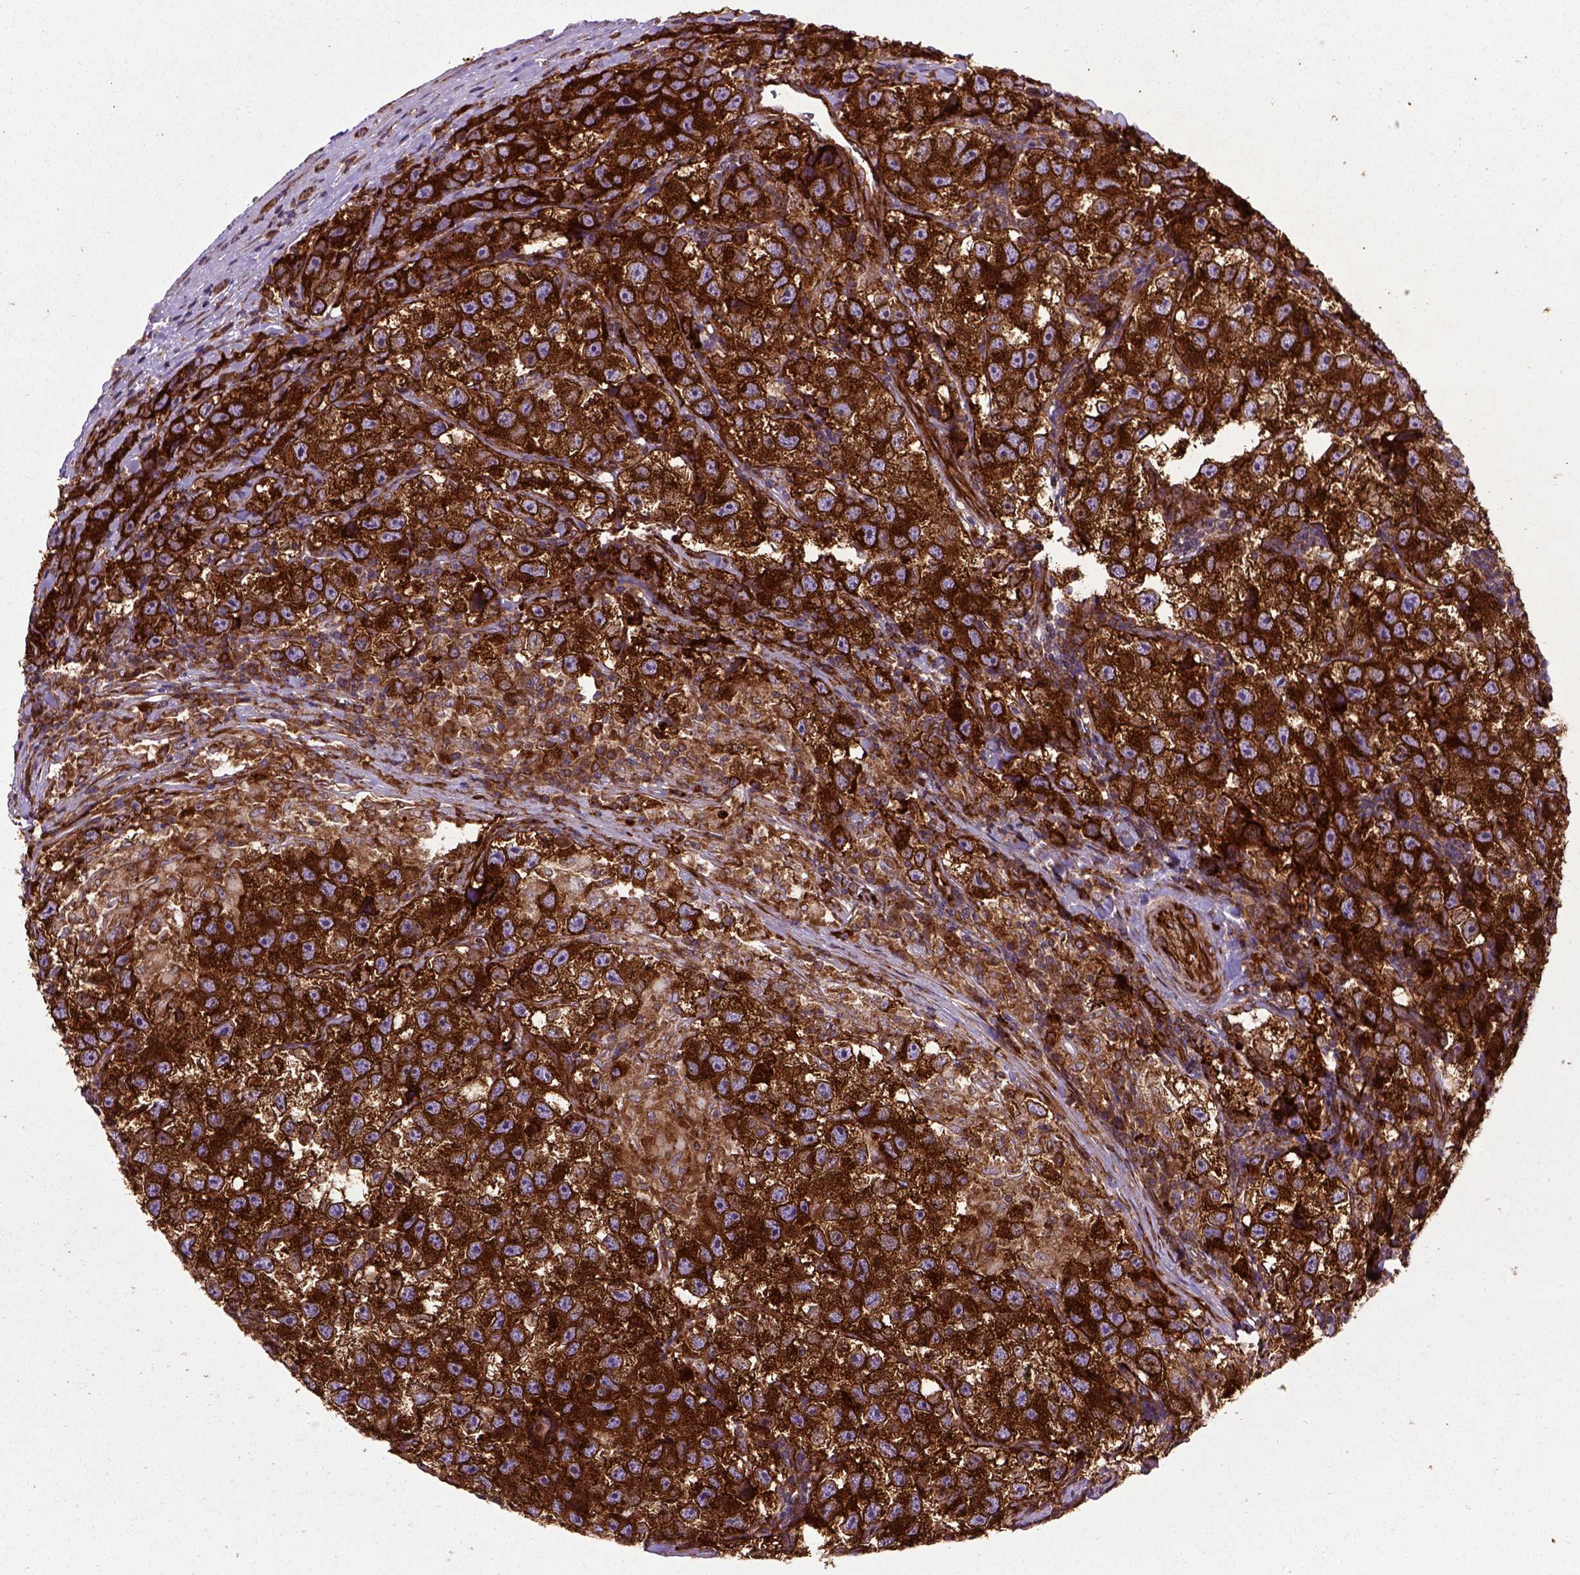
{"staining": {"intensity": "strong", "quantity": ">75%", "location": "cytoplasmic/membranous"}, "tissue": "testis cancer", "cell_type": "Tumor cells", "image_type": "cancer", "snomed": [{"axis": "morphology", "description": "Seminoma, NOS"}, {"axis": "topography", "description": "Testis"}], "caption": "IHC histopathology image of neoplastic tissue: seminoma (testis) stained using immunohistochemistry exhibits high levels of strong protein expression localized specifically in the cytoplasmic/membranous of tumor cells, appearing as a cytoplasmic/membranous brown color.", "gene": "CAPRIN1", "patient": {"sex": "male", "age": 26}}